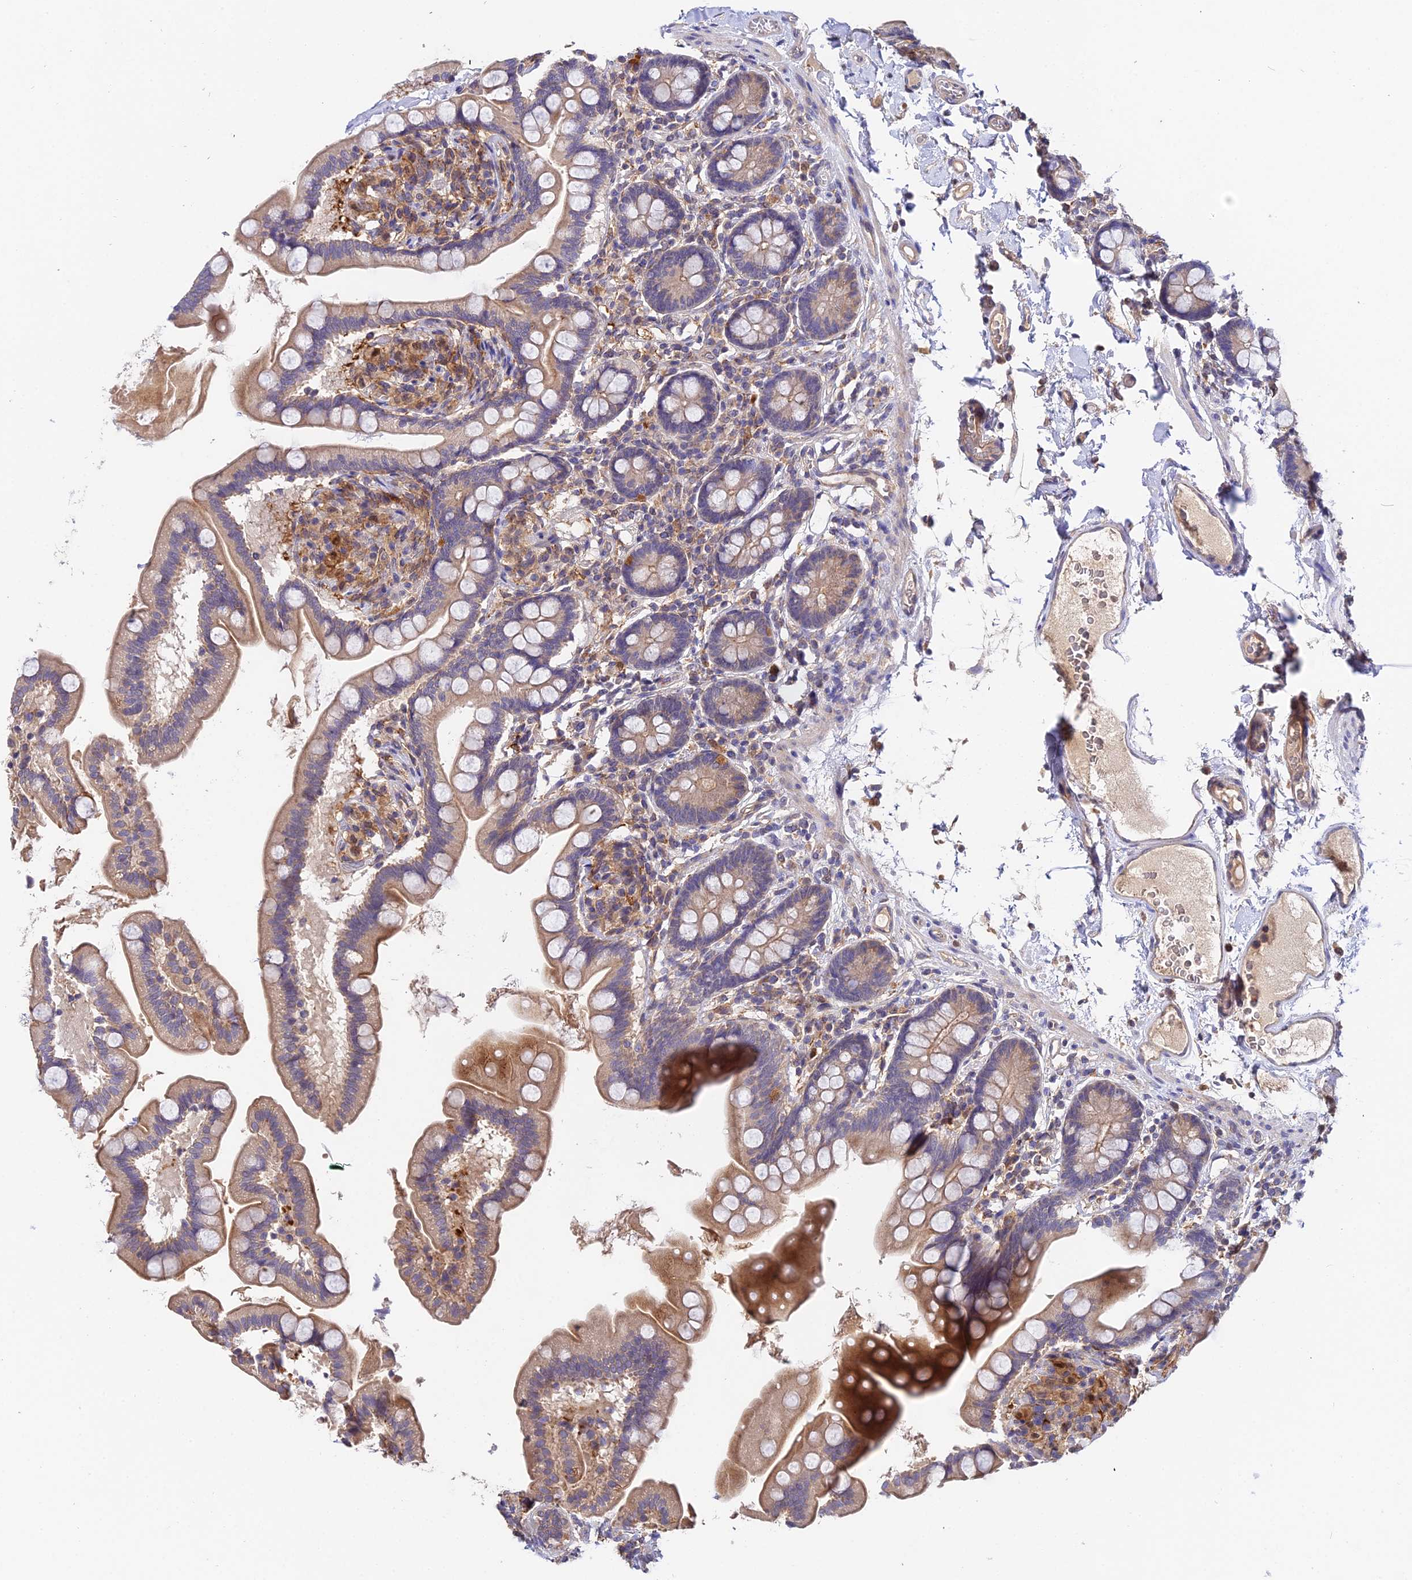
{"staining": {"intensity": "moderate", "quantity": ">75%", "location": "cytoplasmic/membranous"}, "tissue": "small intestine", "cell_type": "Glandular cells", "image_type": "normal", "snomed": [{"axis": "morphology", "description": "Normal tissue, NOS"}, {"axis": "topography", "description": "Small intestine"}], "caption": "Immunohistochemical staining of benign small intestine displays moderate cytoplasmic/membranous protein staining in approximately >75% of glandular cells.", "gene": "ZBED8", "patient": {"sex": "female", "age": 64}}